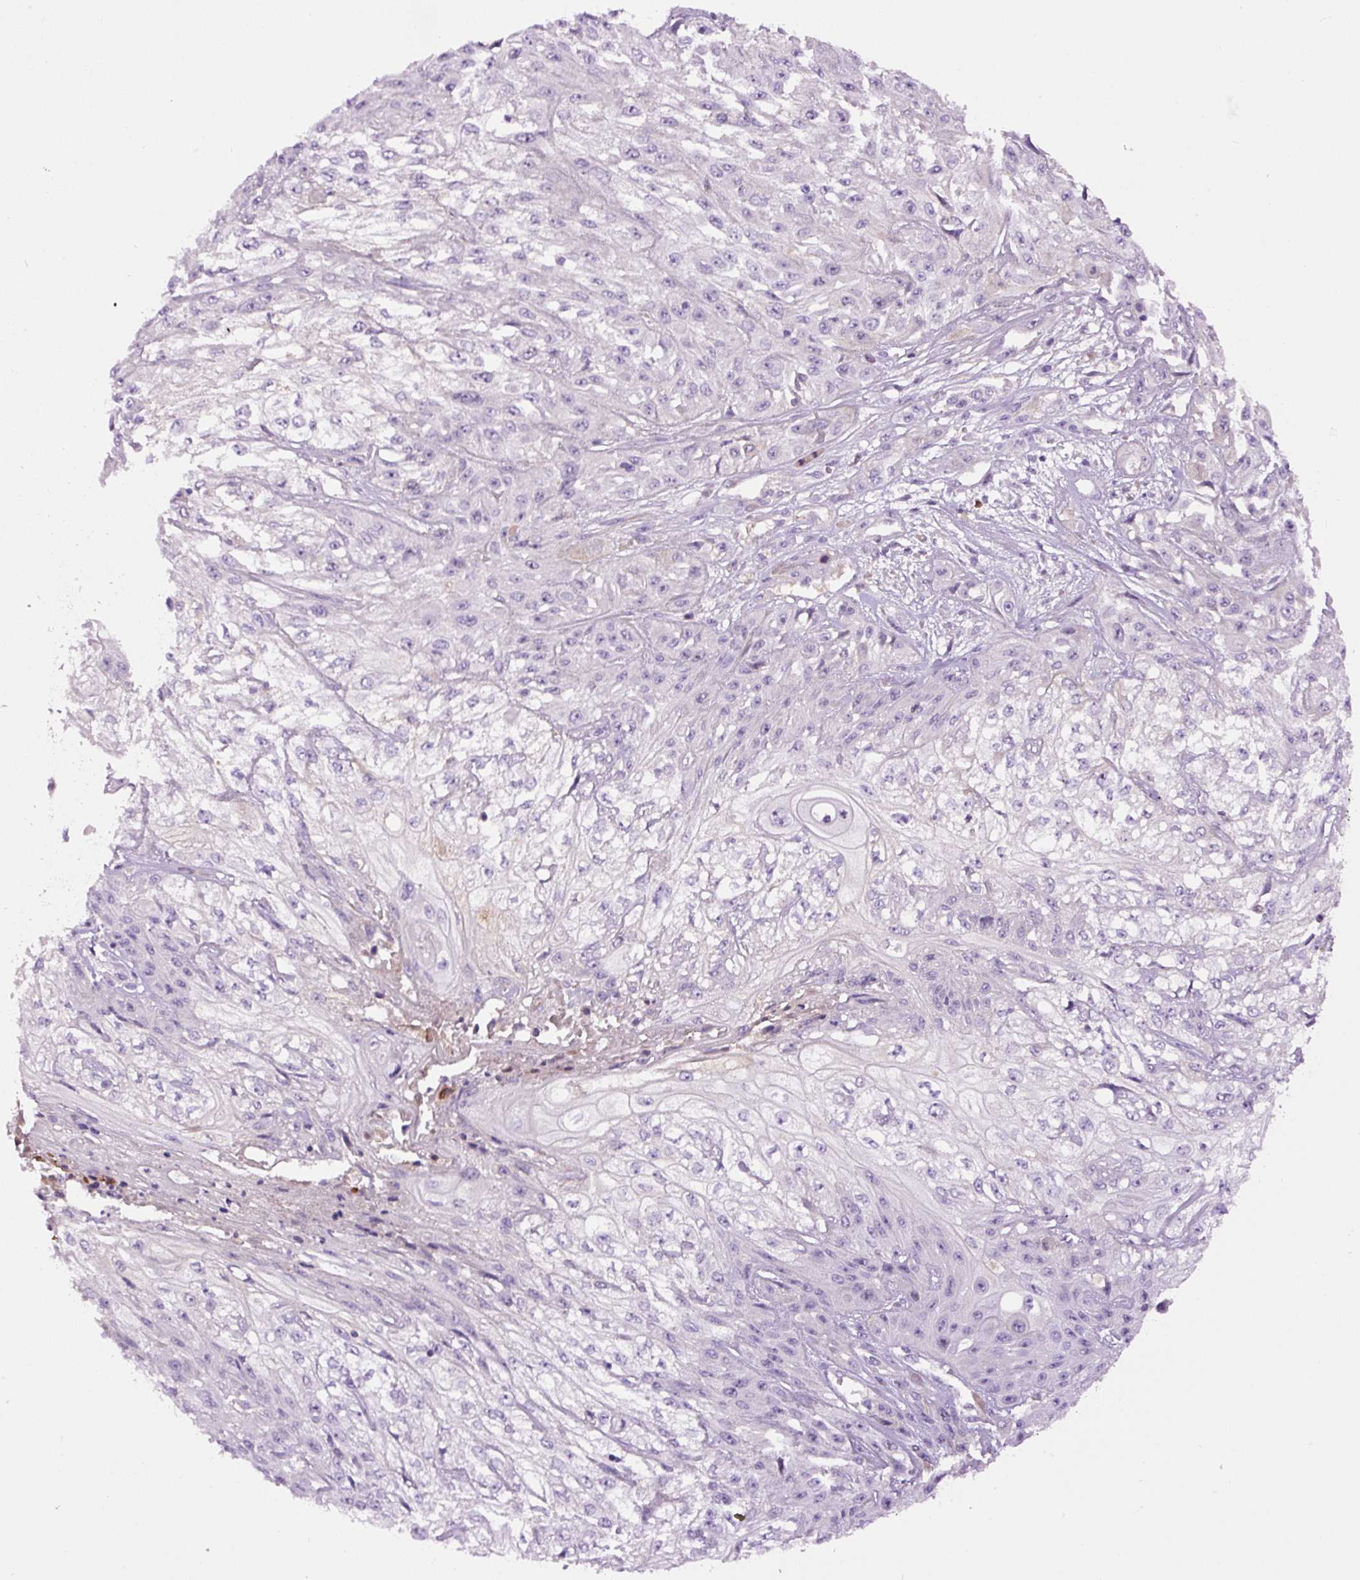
{"staining": {"intensity": "negative", "quantity": "none", "location": "none"}, "tissue": "skin cancer", "cell_type": "Tumor cells", "image_type": "cancer", "snomed": [{"axis": "morphology", "description": "Squamous cell carcinoma, NOS"}, {"axis": "morphology", "description": "Squamous cell carcinoma, metastatic, NOS"}, {"axis": "topography", "description": "Skin"}, {"axis": "topography", "description": "Lymph node"}], "caption": "Tumor cells are negative for protein expression in human skin cancer (metastatic squamous cell carcinoma). (Immunohistochemistry (ihc), brightfield microscopy, high magnification).", "gene": "DPPA4", "patient": {"sex": "male", "age": 75}}